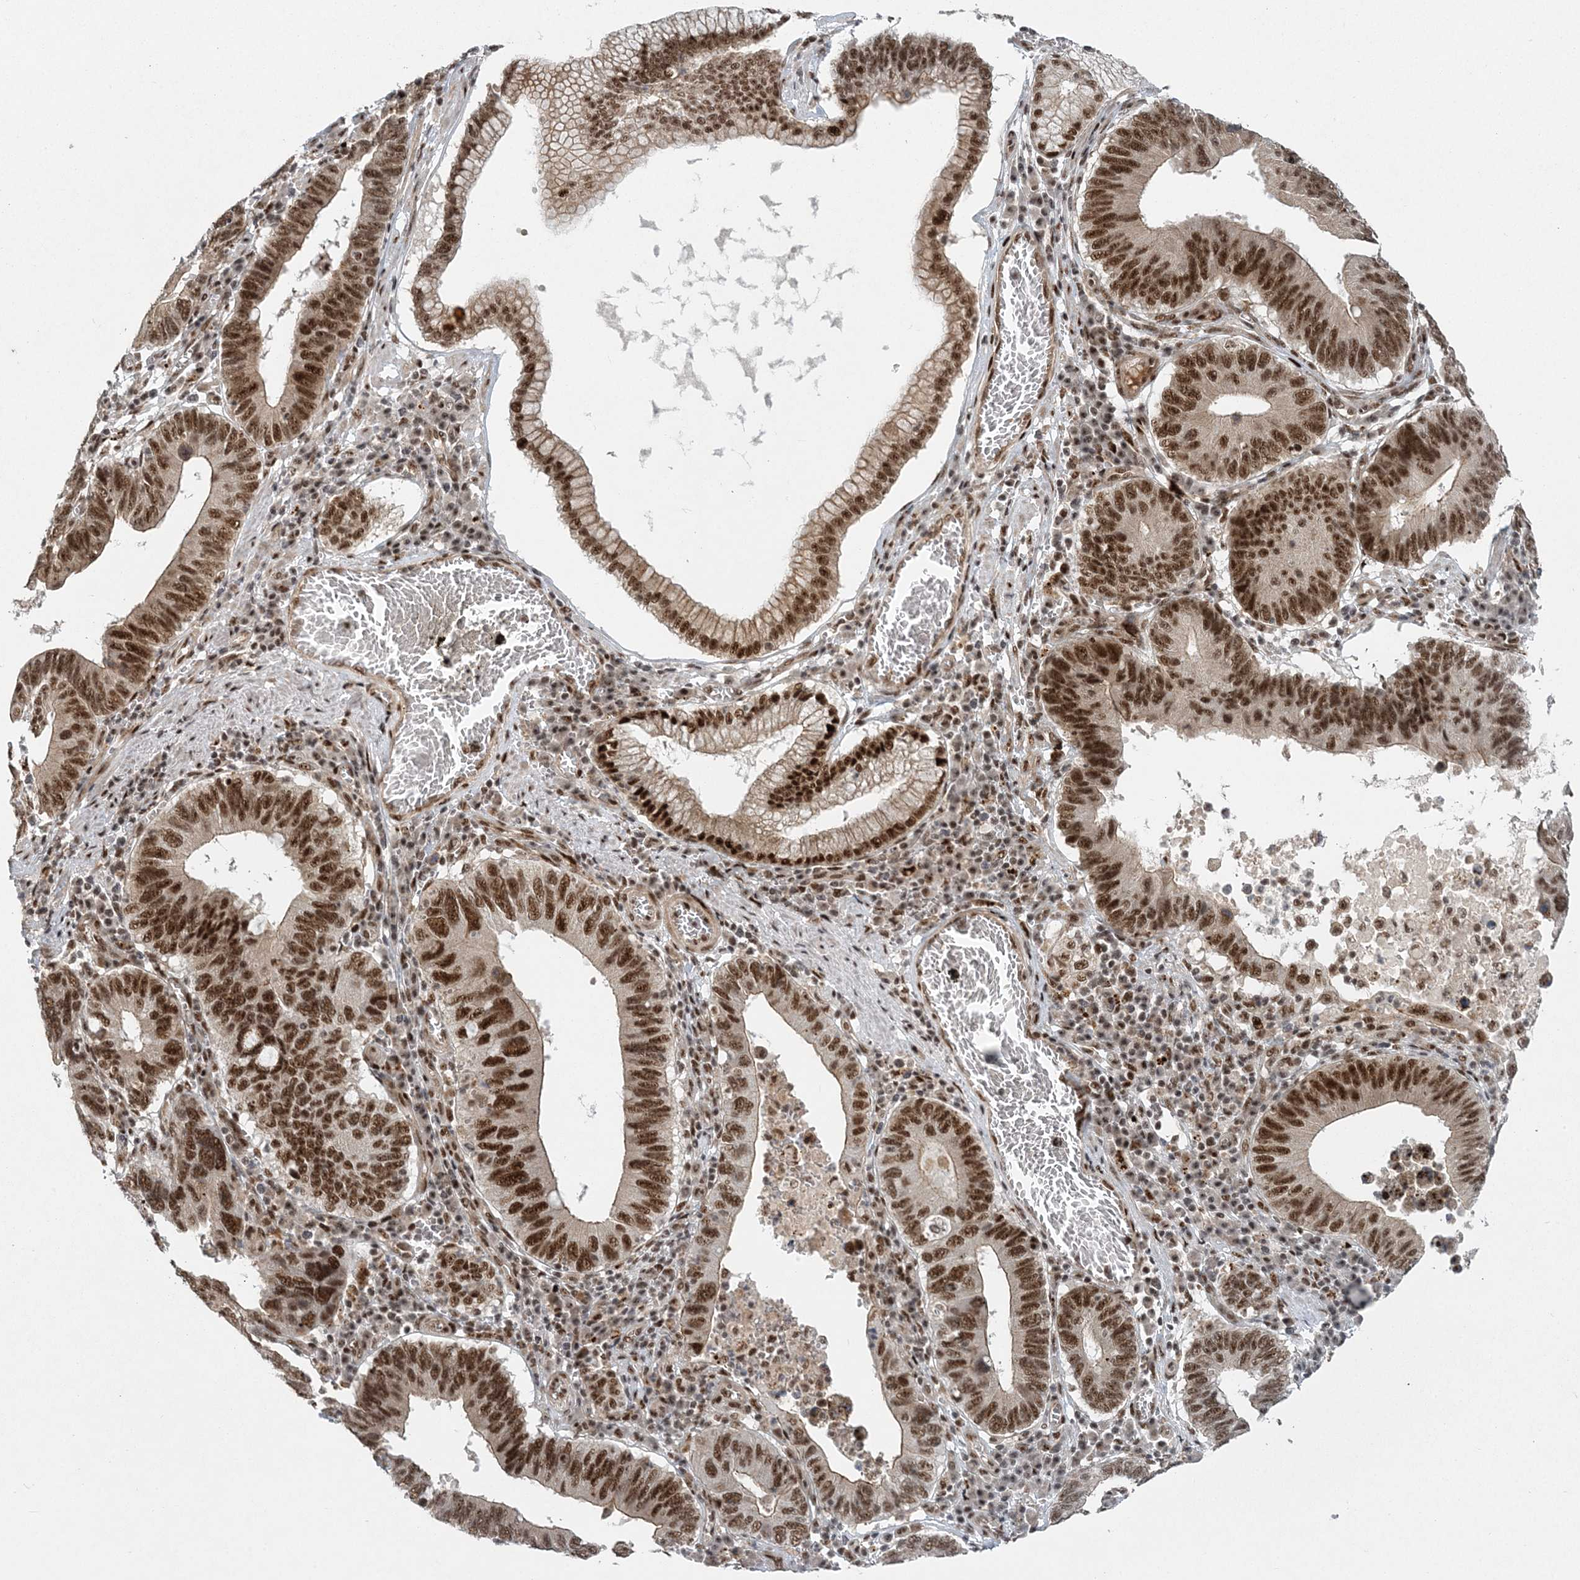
{"staining": {"intensity": "strong", "quantity": ">75%", "location": "nuclear"}, "tissue": "stomach cancer", "cell_type": "Tumor cells", "image_type": "cancer", "snomed": [{"axis": "morphology", "description": "Adenocarcinoma, NOS"}, {"axis": "topography", "description": "Stomach"}, {"axis": "topography", "description": "Gastric cardia"}], "caption": "DAB immunohistochemical staining of human stomach cancer (adenocarcinoma) demonstrates strong nuclear protein staining in about >75% of tumor cells.", "gene": "CWC22", "patient": {"sex": "male", "age": 59}}